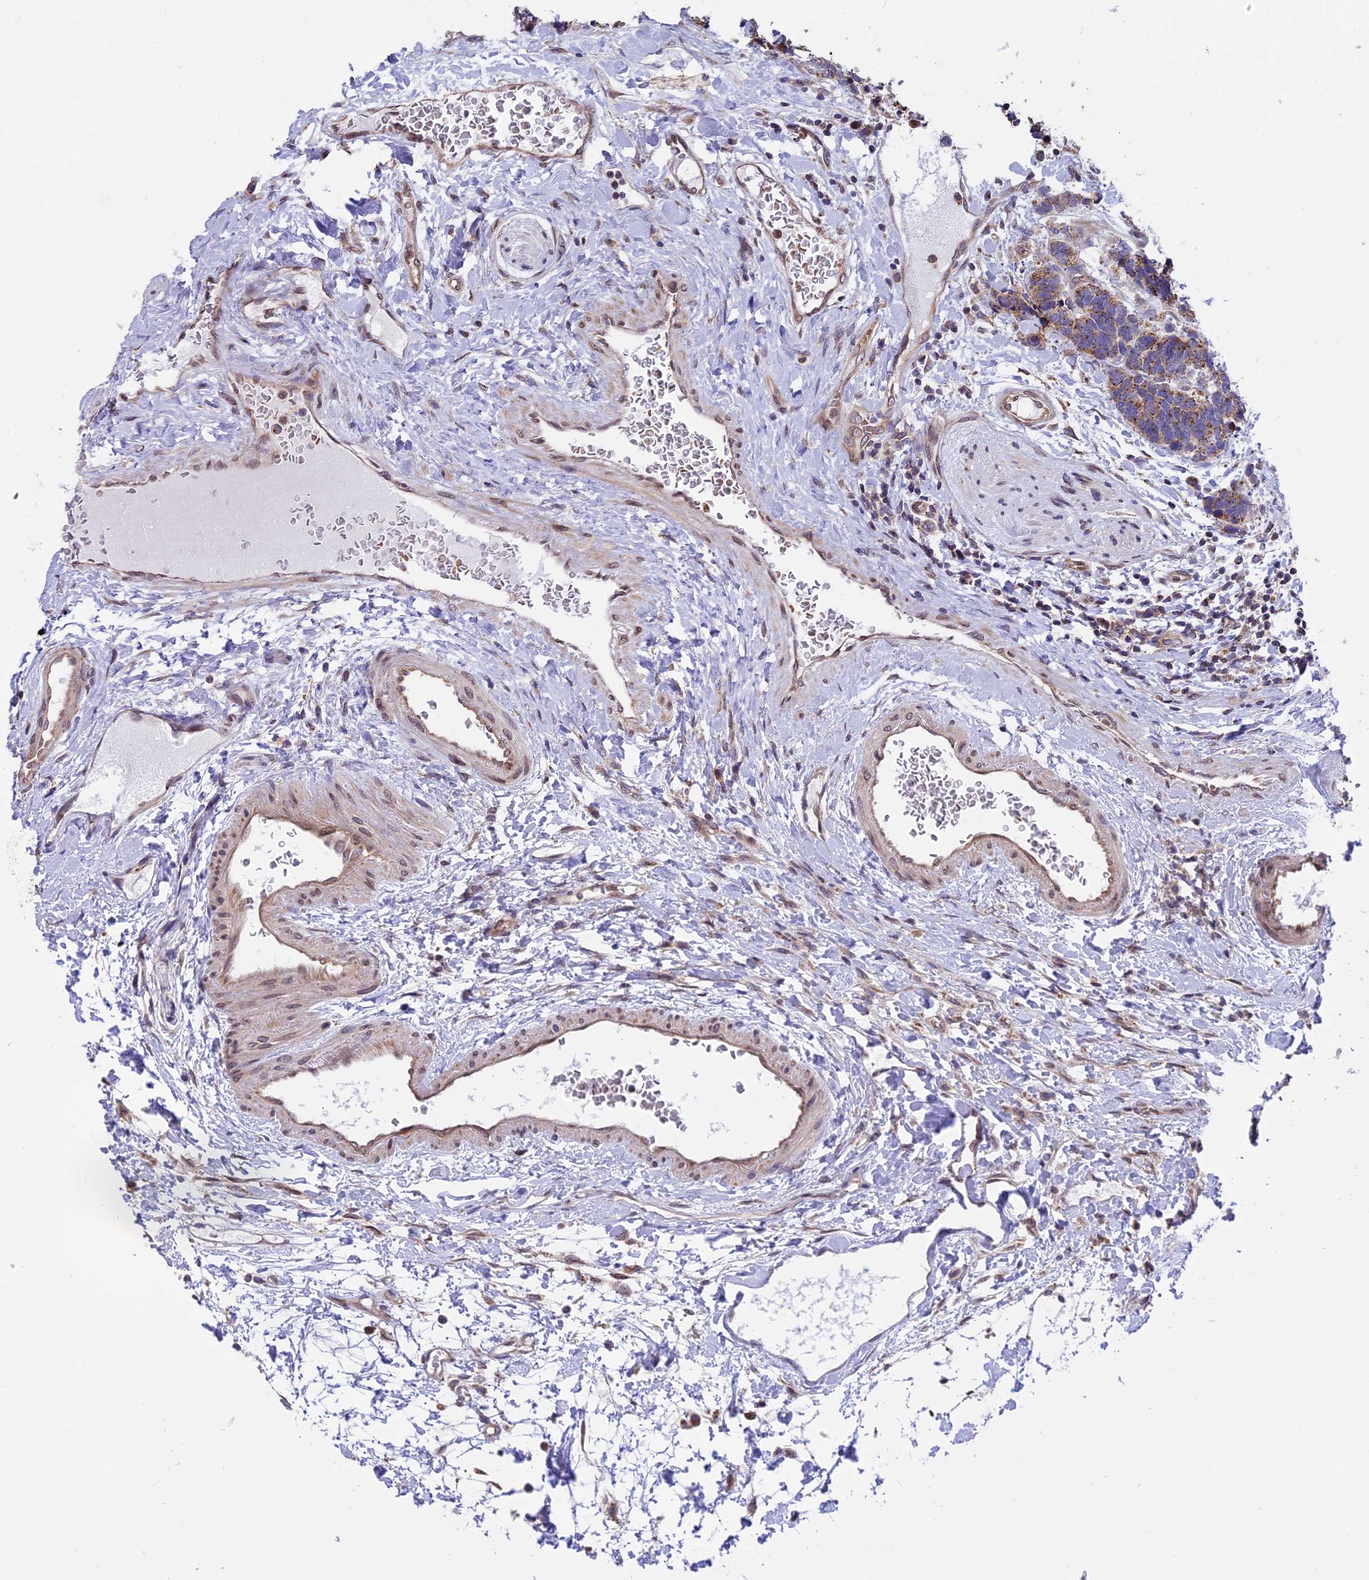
{"staining": {"intensity": "moderate", "quantity": ">75%", "location": "cytoplasmic/membranous"}, "tissue": "carcinoid", "cell_type": "Tumor cells", "image_type": "cancer", "snomed": [{"axis": "morphology", "description": "Carcinoma, NOS"}, {"axis": "morphology", "description": "Carcinoid, malignant, NOS"}, {"axis": "topography", "description": "Urinary bladder"}], "caption": "A micrograph of human carcinoid stained for a protein reveals moderate cytoplasmic/membranous brown staining in tumor cells. (DAB = brown stain, brightfield microscopy at high magnification).", "gene": "CHMP2A", "patient": {"sex": "male", "age": 57}}